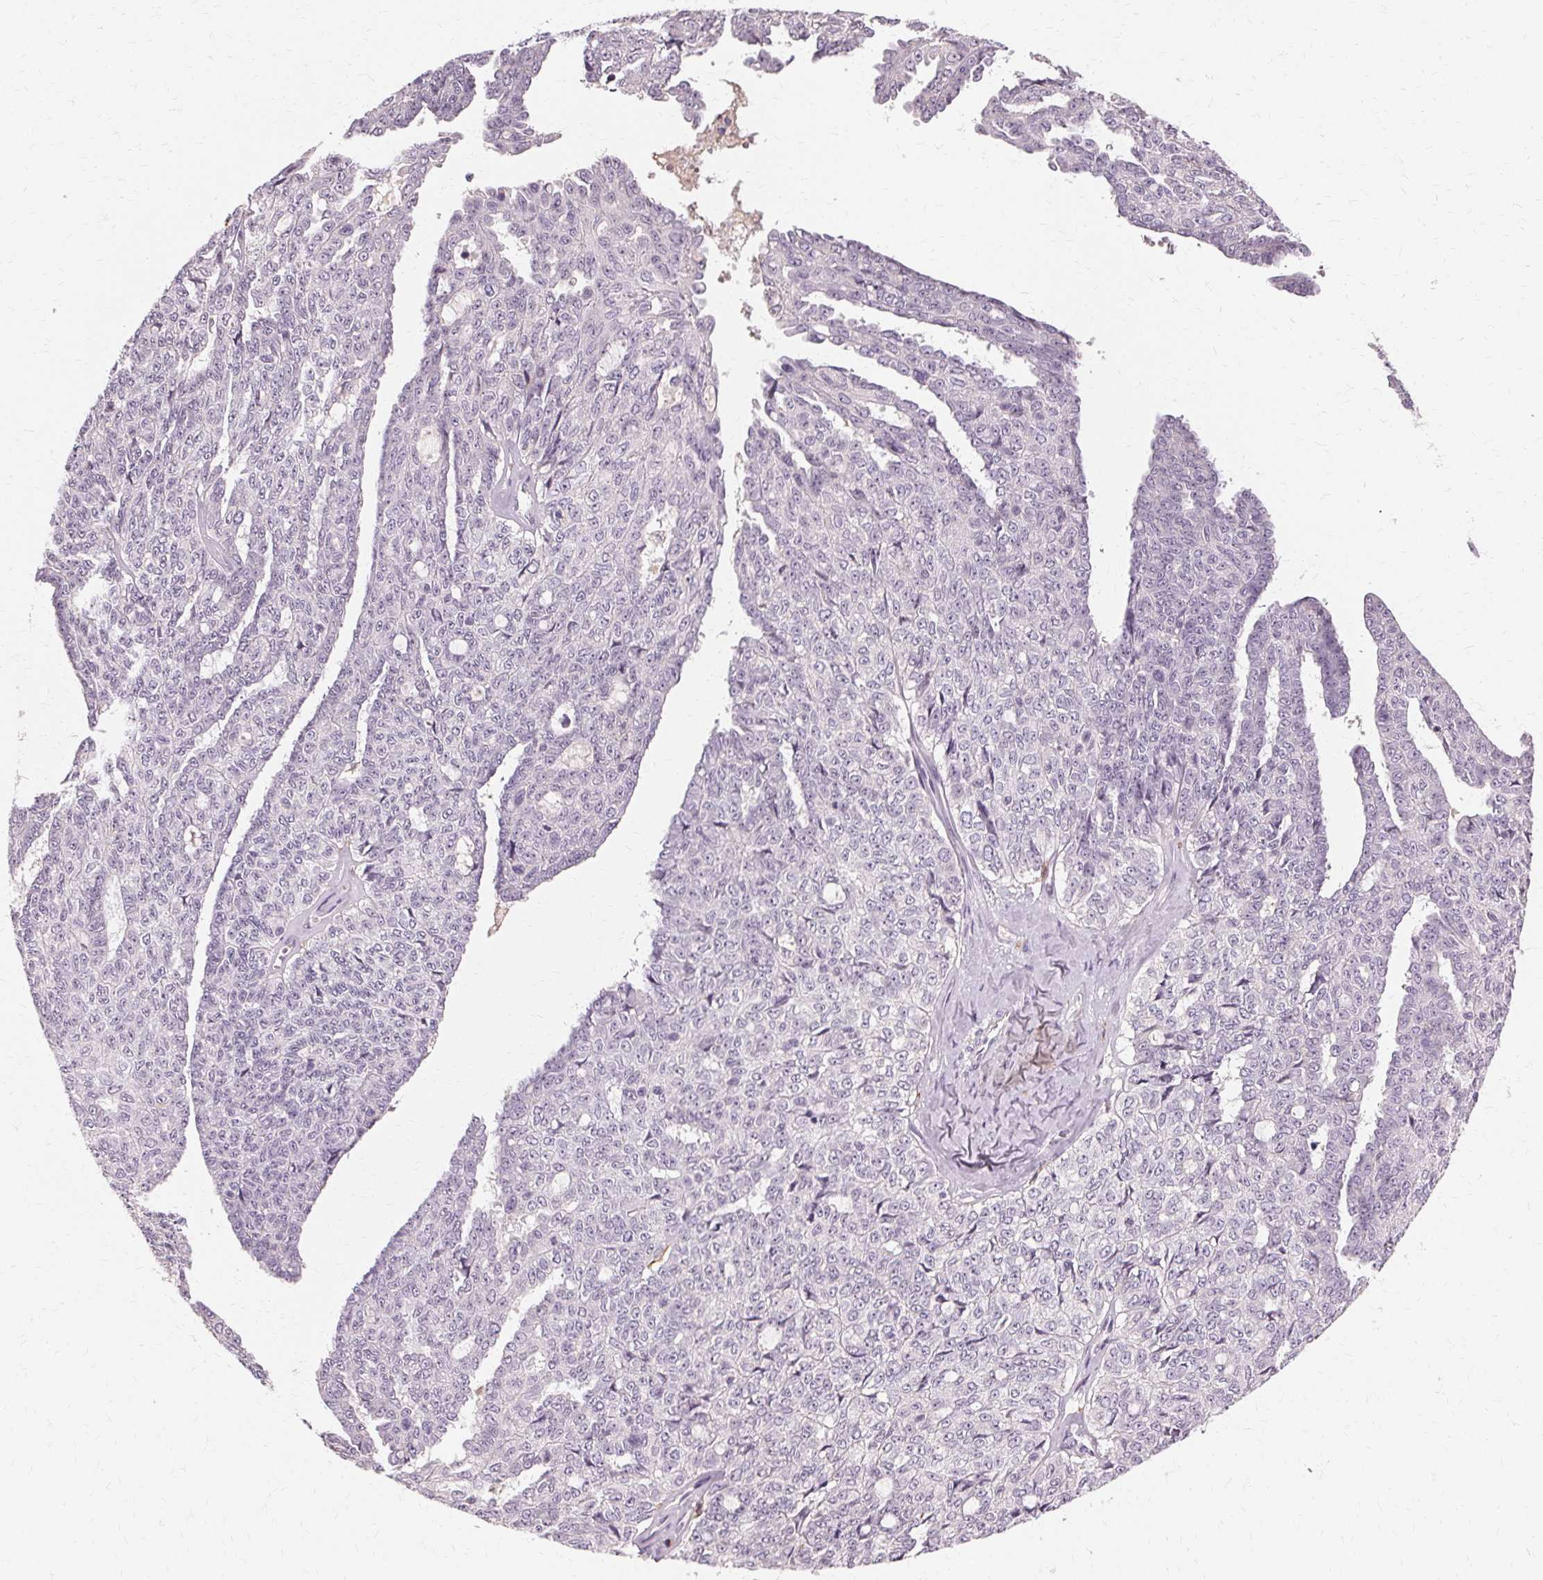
{"staining": {"intensity": "negative", "quantity": "none", "location": "none"}, "tissue": "ovarian cancer", "cell_type": "Tumor cells", "image_type": "cancer", "snomed": [{"axis": "morphology", "description": "Cystadenocarcinoma, serous, NOS"}, {"axis": "topography", "description": "Ovary"}], "caption": "Immunohistochemistry histopathology image of serous cystadenocarcinoma (ovarian) stained for a protein (brown), which shows no staining in tumor cells.", "gene": "IFNGR1", "patient": {"sex": "female", "age": 71}}